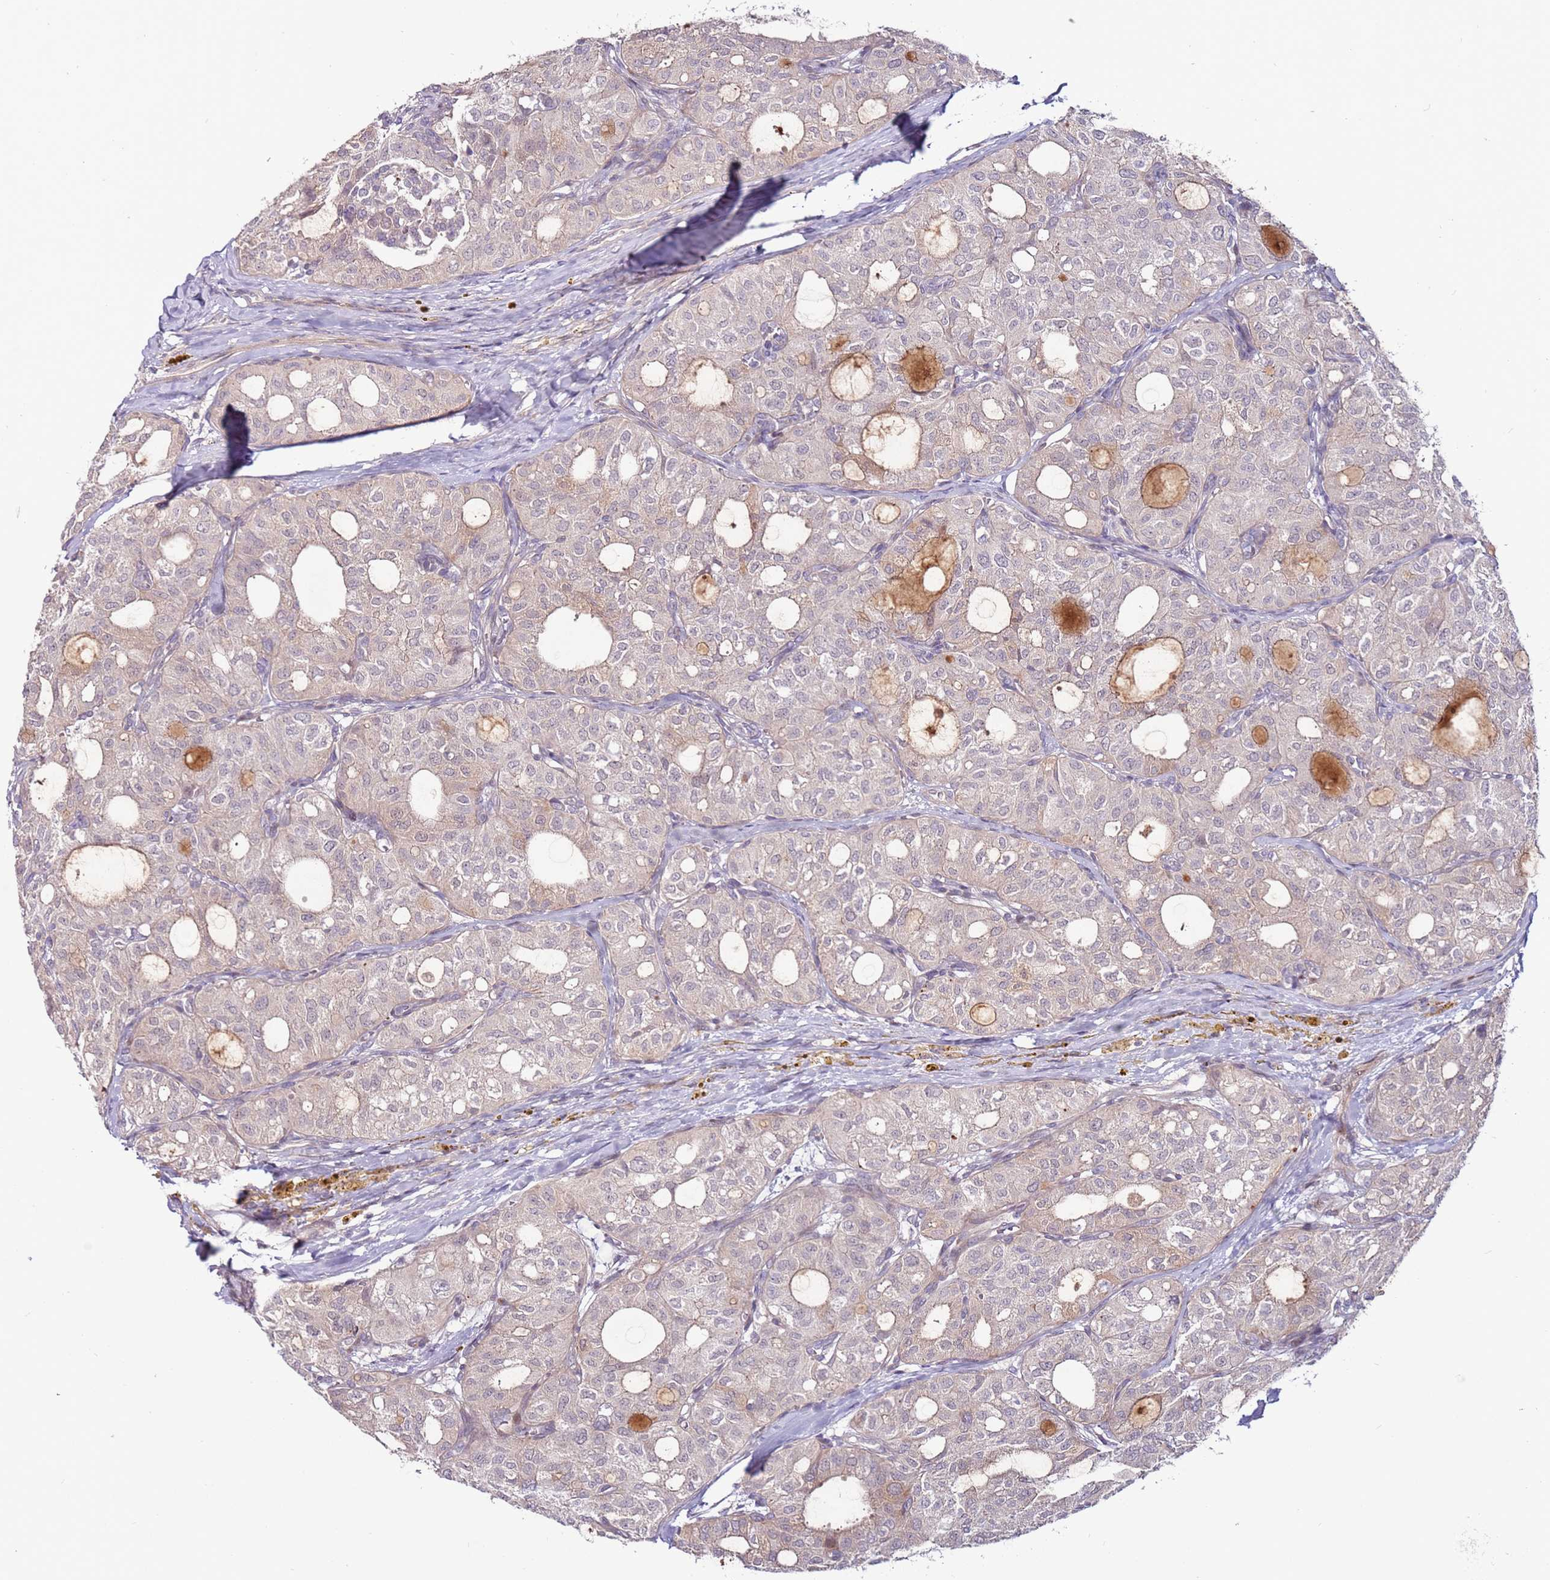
{"staining": {"intensity": "negative", "quantity": "none", "location": "none"}, "tissue": "thyroid cancer", "cell_type": "Tumor cells", "image_type": "cancer", "snomed": [{"axis": "morphology", "description": "Follicular adenoma carcinoma, NOS"}, {"axis": "topography", "description": "Thyroid gland"}], "caption": "Thyroid cancer (follicular adenoma carcinoma) stained for a protein using immunohistochemistry shows no positivity tumor cells.", "gene": "MTG2", "patient": {"sex": "male", "age": 75}}